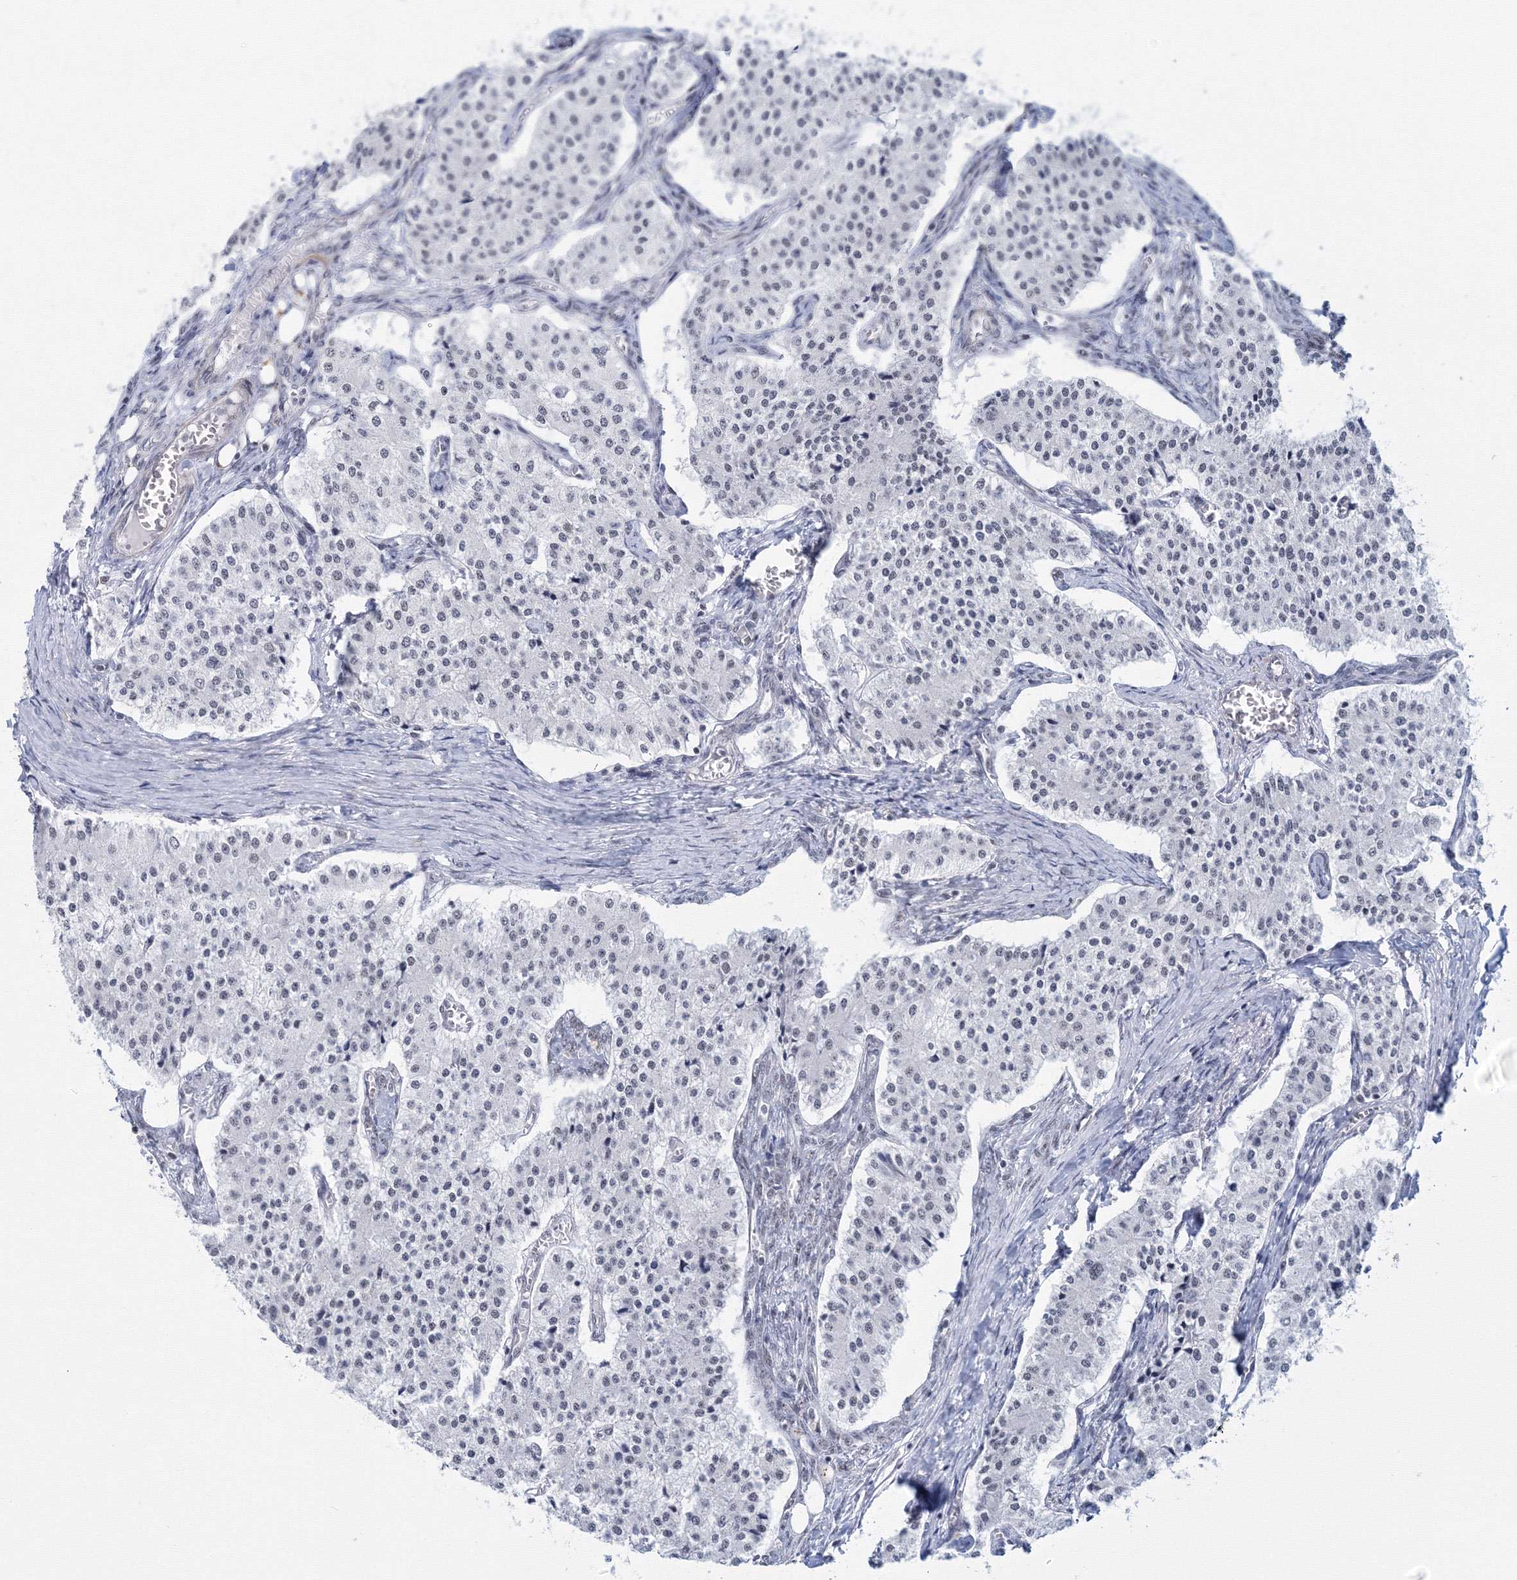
{"staining": {"intensity": "weak", "quantity": "<25%", "location": "nuclear"}, "tissue": "carcinoid", "cell_type": "Tumor cells", "image_type": "cancer", "snomed": [{"axis": "morphology", "description": "Carcinoid, malignant, NOS"}, {"axis": "topography", "description": "Colon"}], "caption": "Carcinoid was stained to show a protein in brown. There is no significant staining in tumor cells. (Stains: DAB (3,3'-diaminobenzidine) IHC with hematoxylin counter stain, Microscopy: brightfield microscopy at high magnification).", "gene": "SF3B6", "patient": {"sex": "female", "age": 52}}